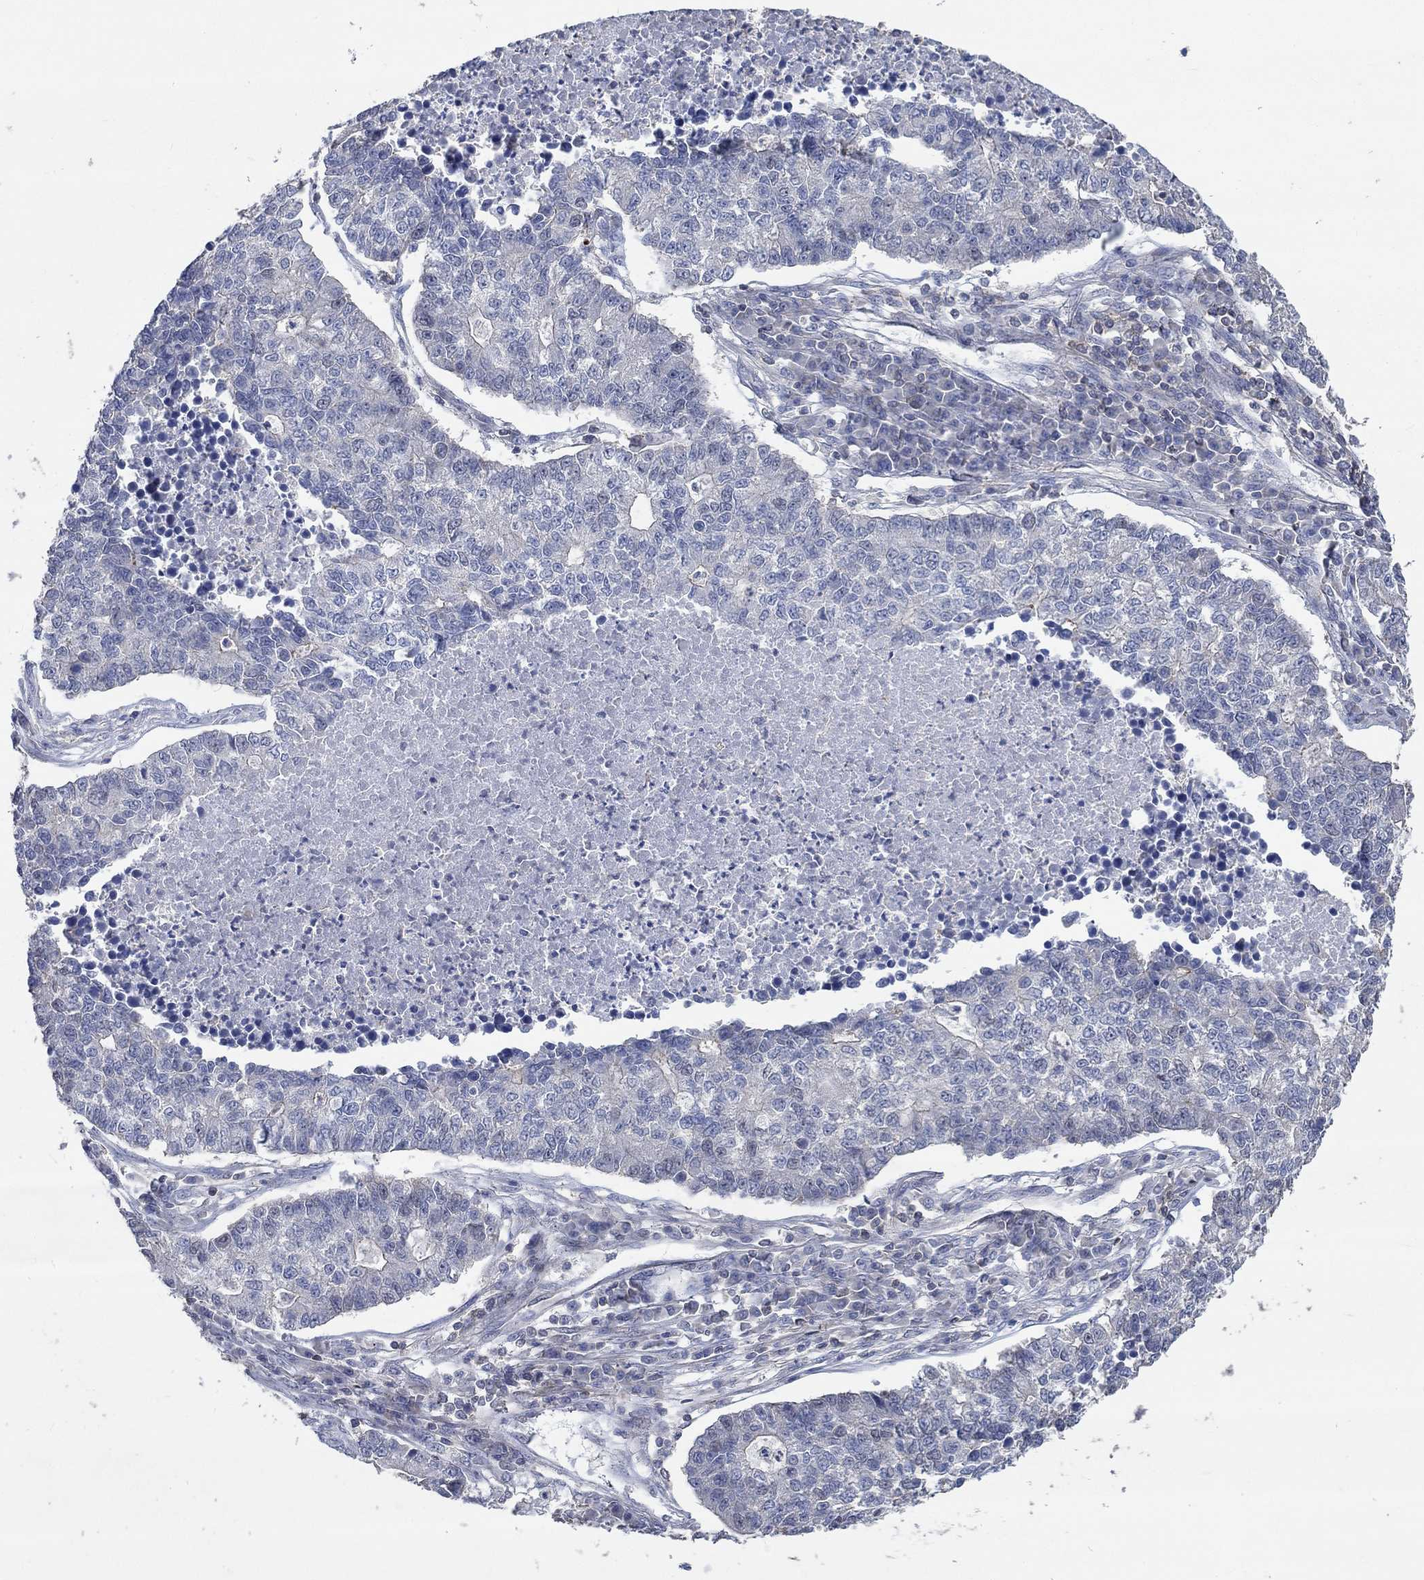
{"staining": {"intensity": "negative", "quantity": "none", "location": "none"}, "tissue": "lung cancer", "cell_type": "Tumor cells", "image_type": "cancer", "snomed": [{"axis": "morphology", "description": "Adenocarcinoma, NOS"}, {"axis": "topography", "description": "Lung"}], "caption": "Immunohistochemistry (IHC) of human lung adenocarcinoma shows no staining in tumor cells.", "gene": "TNFAIP8L3", "patient": {"sex": "male", "age": 57}}